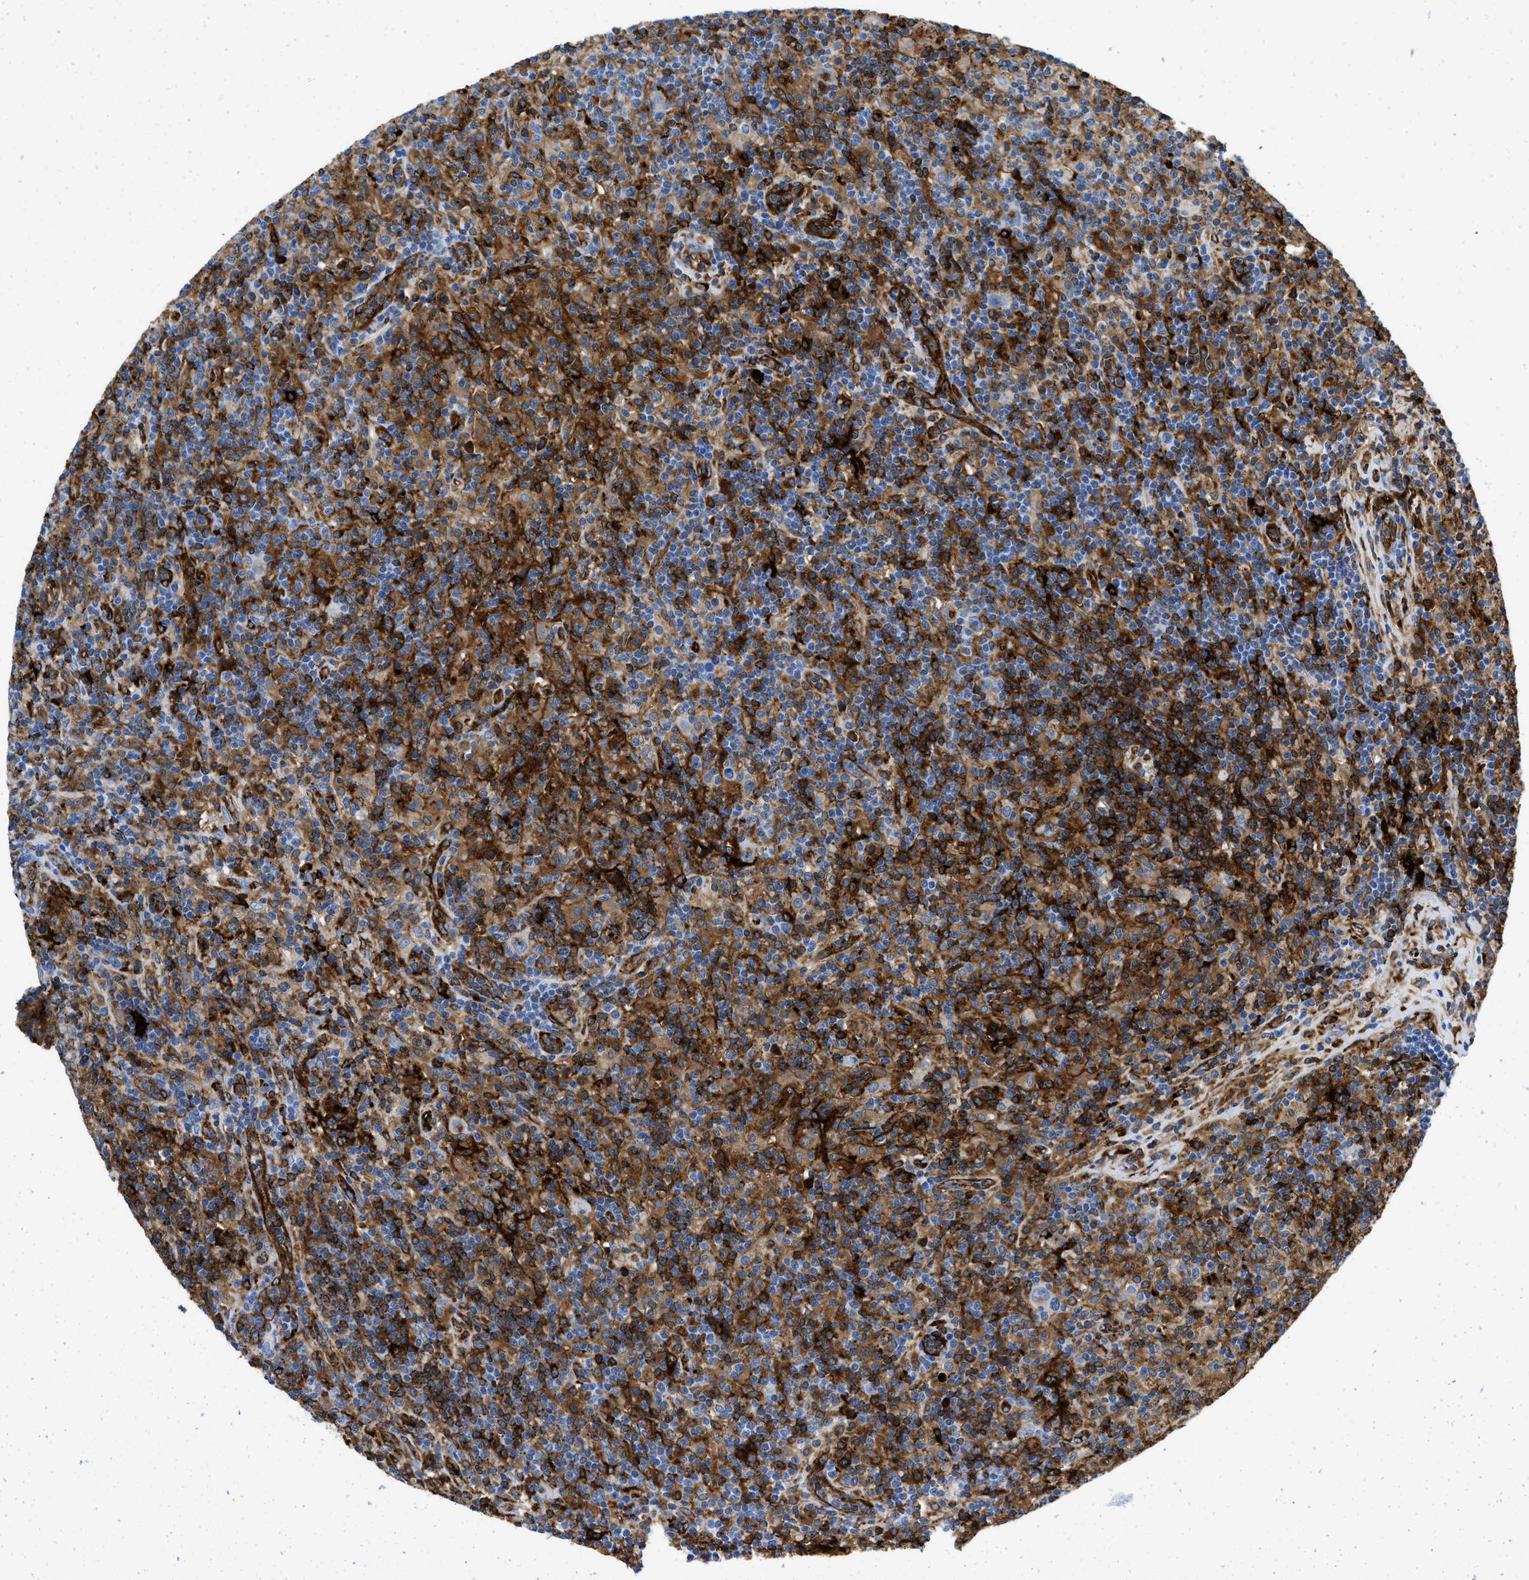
{"staining": {"intensity": "negative", "quantity": "none", "location": "none"}, "tissue": "lymphoma", "cell_type": "Tumor cells", "image_type": "cancer", "snomed": [{"axis": "morphology", "description": "Hodgkin's disease, NOS"}, {"axis": "topography", "description": "Lymph node"}], "caption": "DAB immunohistochemical staining of human lymphoma demonstrates no significant expression in tumor cells.", "gene": "CD226", "patient": {"sex": "male", "age": 70}}